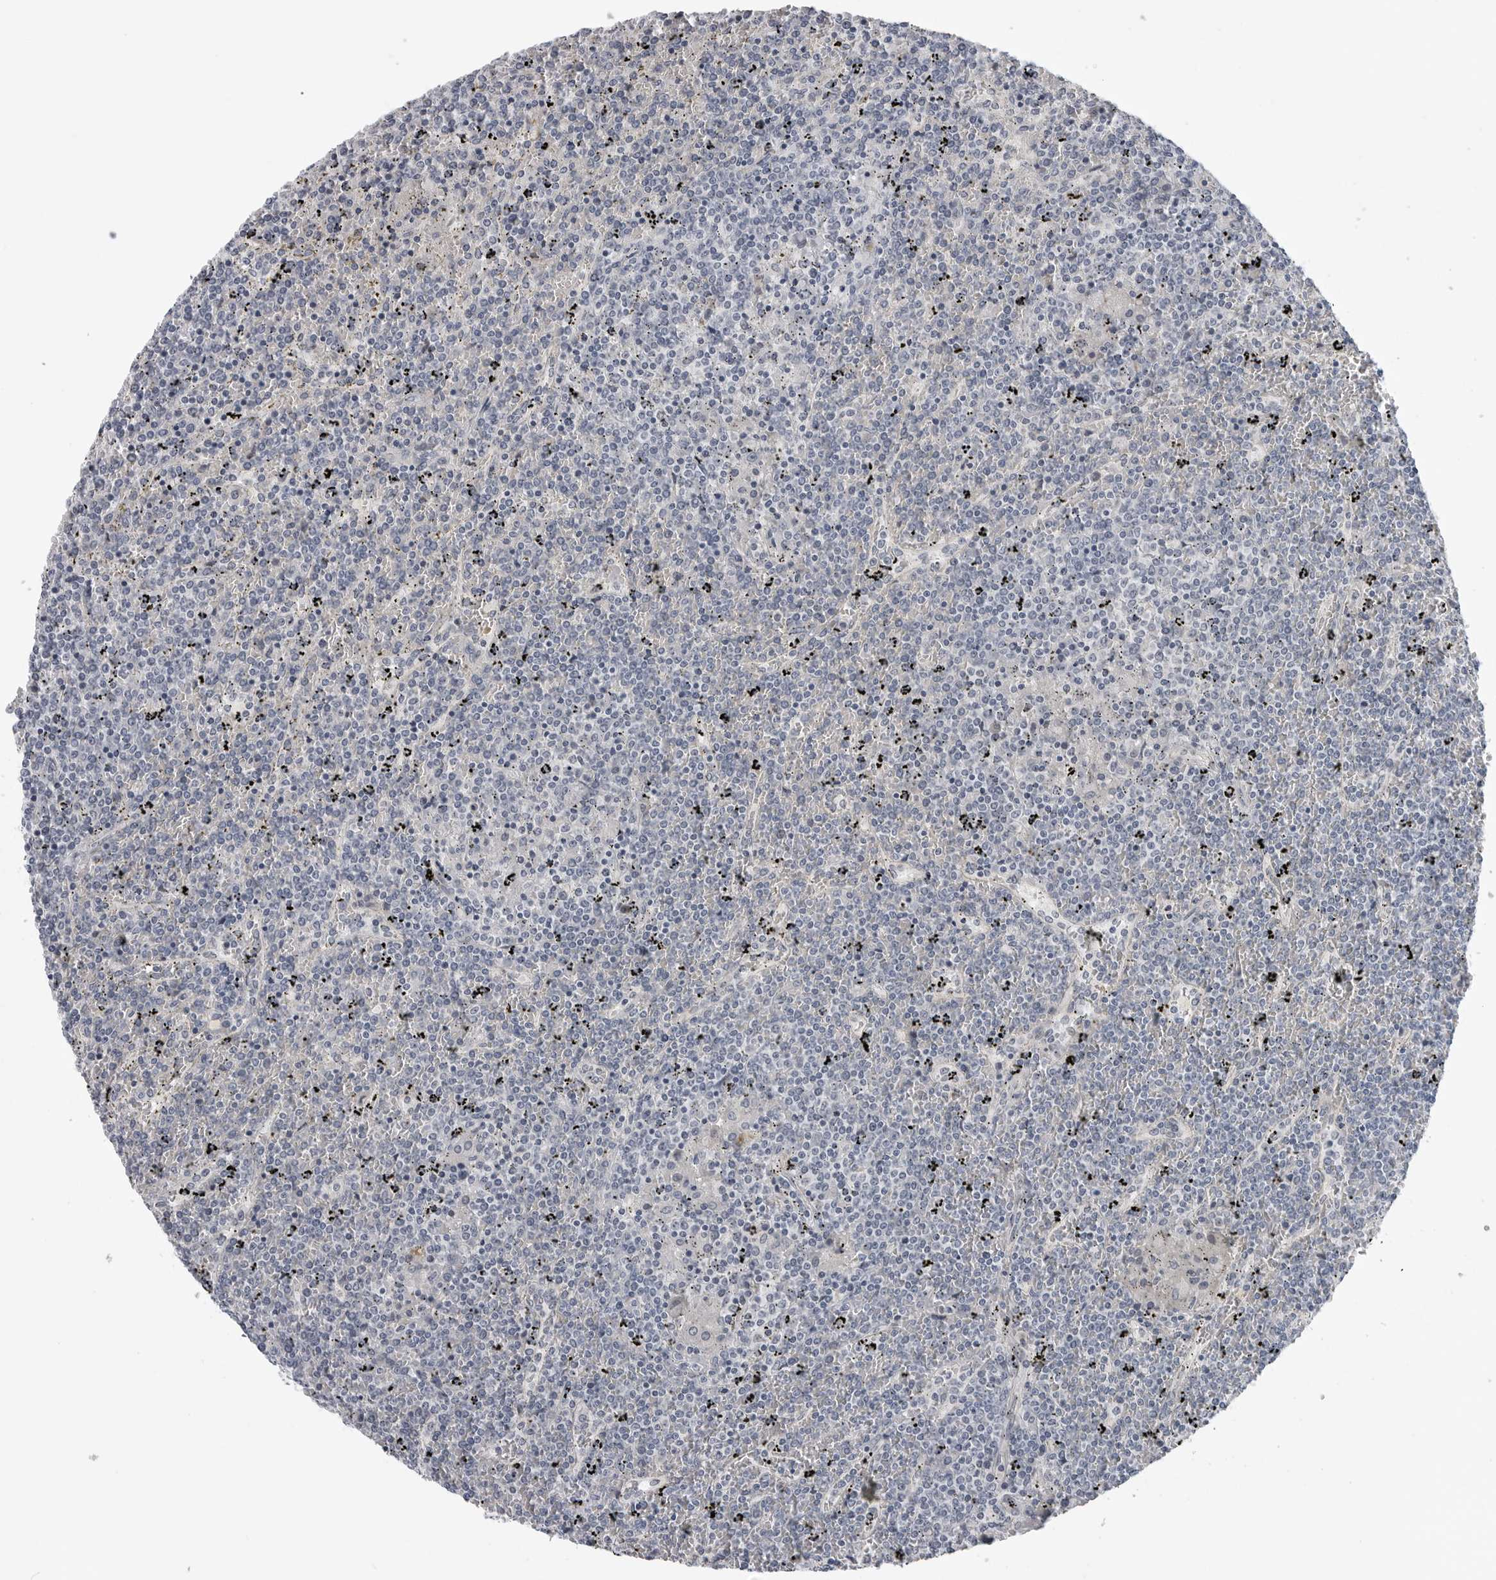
{"staining": {"intensity": "negative", "quantity": "none", "location": "none"}, "tissue": "lymphoma", "cell_type": "Tumor cells", "image_type": "cancer", "snomed": [{"axis": "morphology", "description": "Malignant lymphoma, non-Hodgkin's type, Low grade"}, {"axis": "topography", "description": "Spleen"}], "caption": "DAB immunohistochemical staining of lymphoma exhibits no significant staining in tumor cells.", "gene": "LRRC45", "patient": {"sex": "female", "age": 19}}